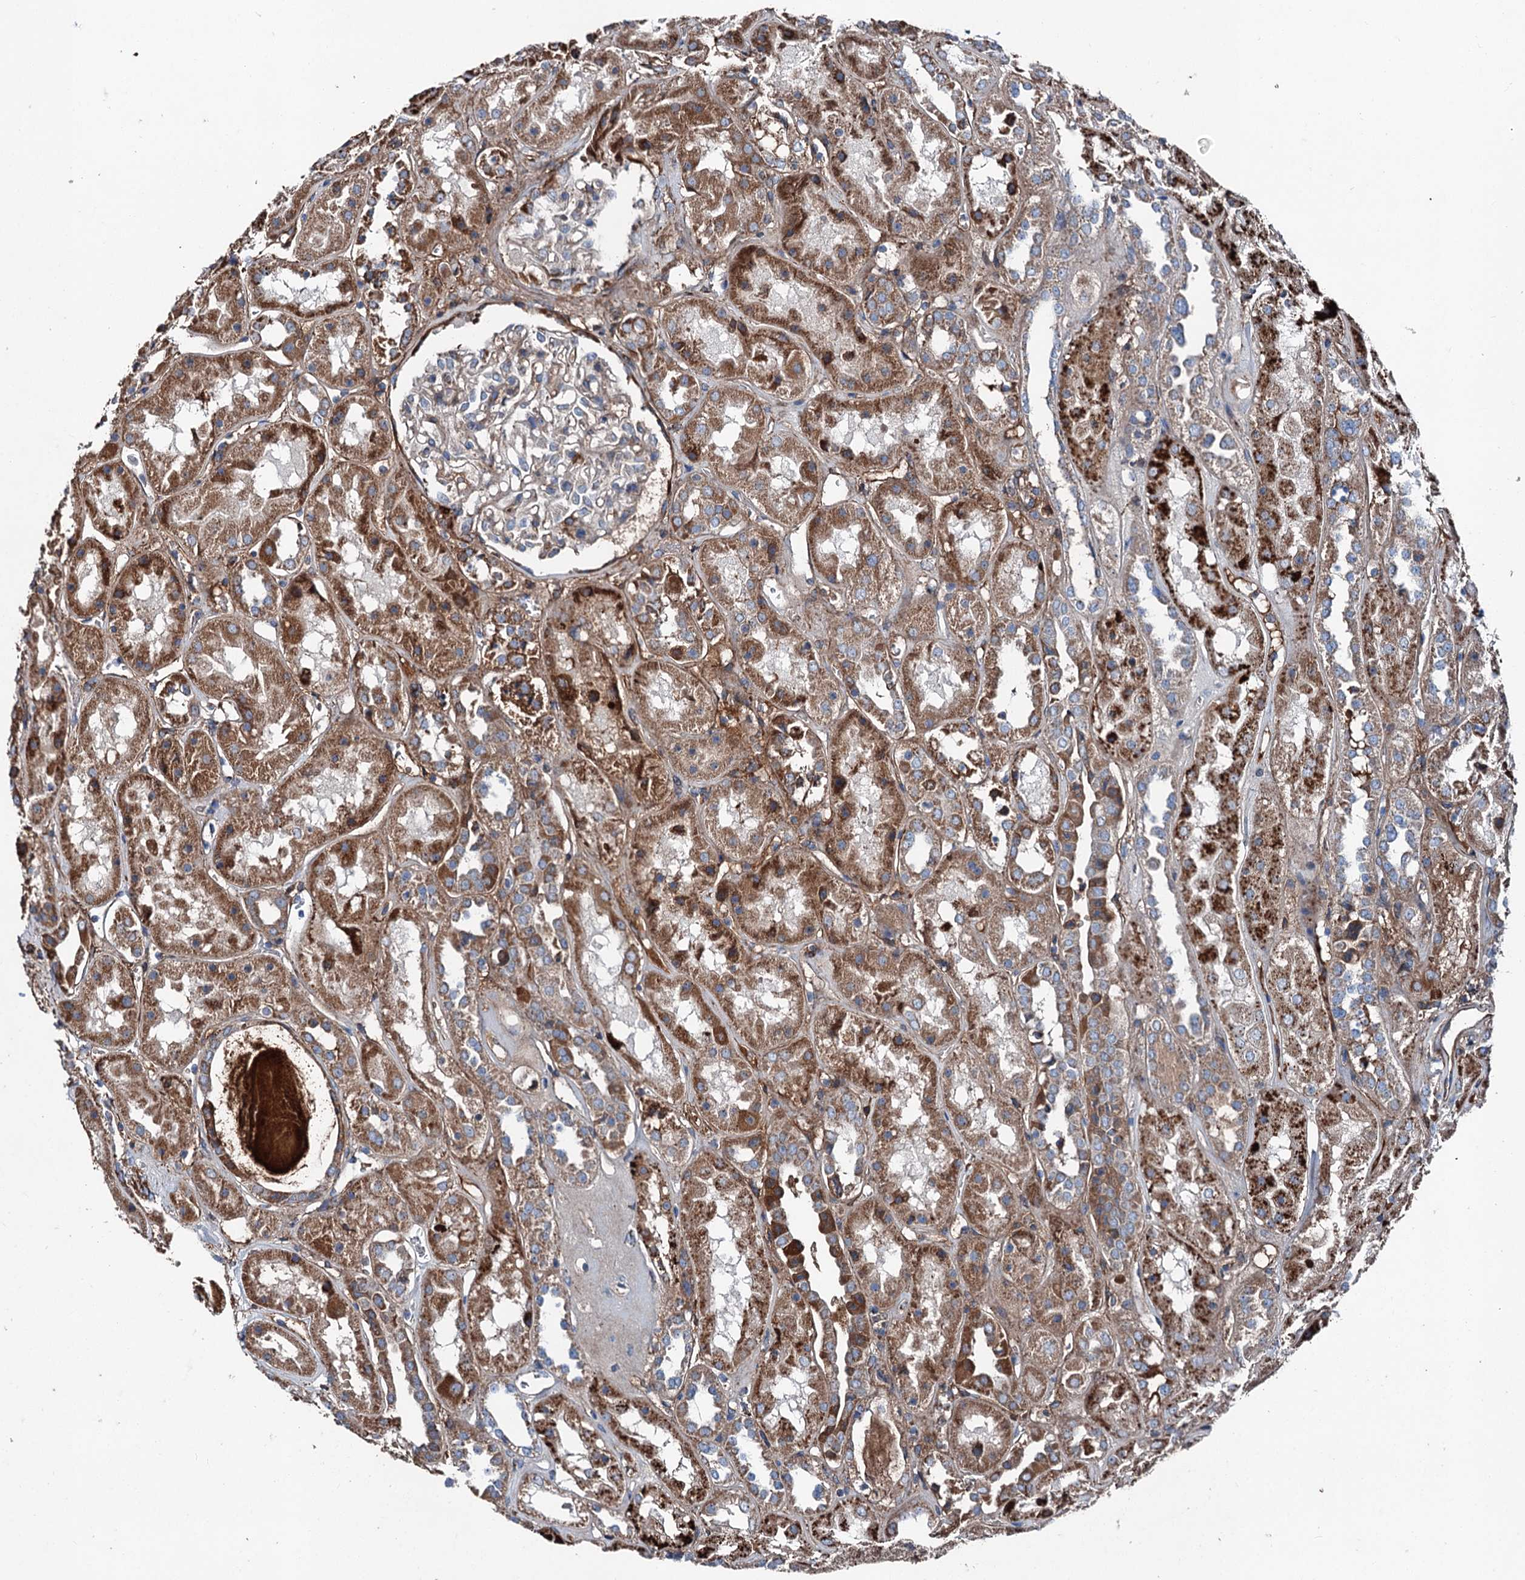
{"staining": {"intensity": "moderate", "quantity": "<25%", "location": "cytoplasmic/membranous"}, "tissue": "kidney", "cell_type": "Cells in glomeruli", "image_type": "normal", "snomed": [{"axis": "morphology", "description": "Normal tissue, NOS"}, {"axis": "topography", "description": "Kidney"}], "caption": "Cells in glomeruli demonstrate moderate cytoplasmic/membranous expression in approximately <25% of cells in unremarkable kidney.", "gene": "DDIAS", "patient": {"sex": "male", "age": 70}}